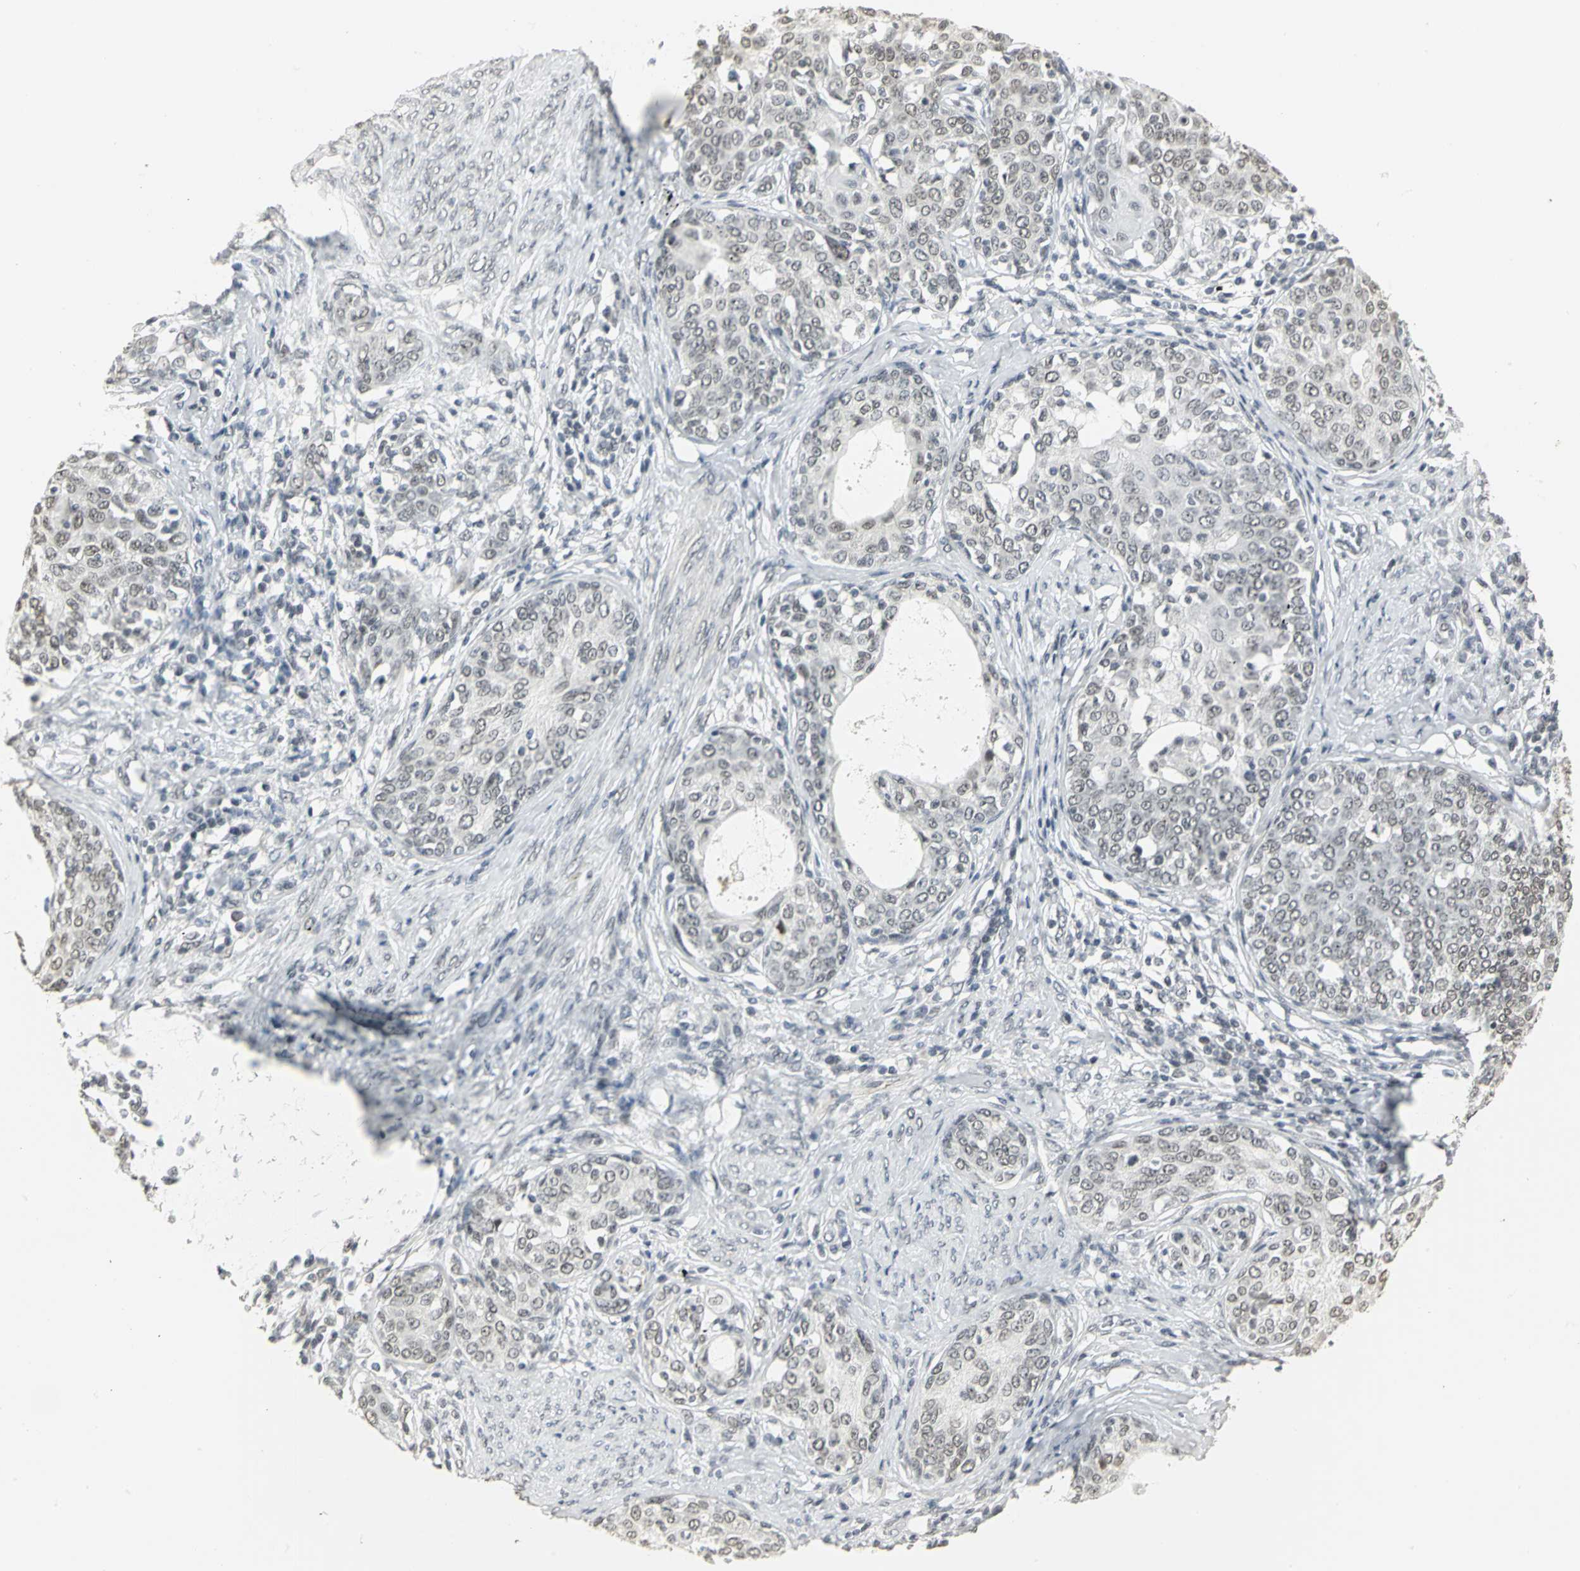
{"staining": {"intensity": "weak", "quantity": ">75%", "location": "nuclear"}, "tissue": "cervical cancer", "cell_type": "Tumor cells", "image_type": "cancer", "snomed": [{"axis": "morphology", "description": "Squamous cell carcinoma, NOS"}, {"axis": "morphology", "description": "Adenocarcinoma, NOS"}, {"axis": "topography", "description": "Cervix"}], "caption": "Immunohistochemical staining of human cervical adenocarcinoma exhibits low levels of weak nuclear staining in about >75% of tumor cells. The staining is performed using DAB (3,3'-diaminobenzidine) brown chromogen to label protein expression. The nuclei are counter-stained blue using hematoxylin.", "gene": "CBX3", "patient": {"sex": "female", "age": 52}}